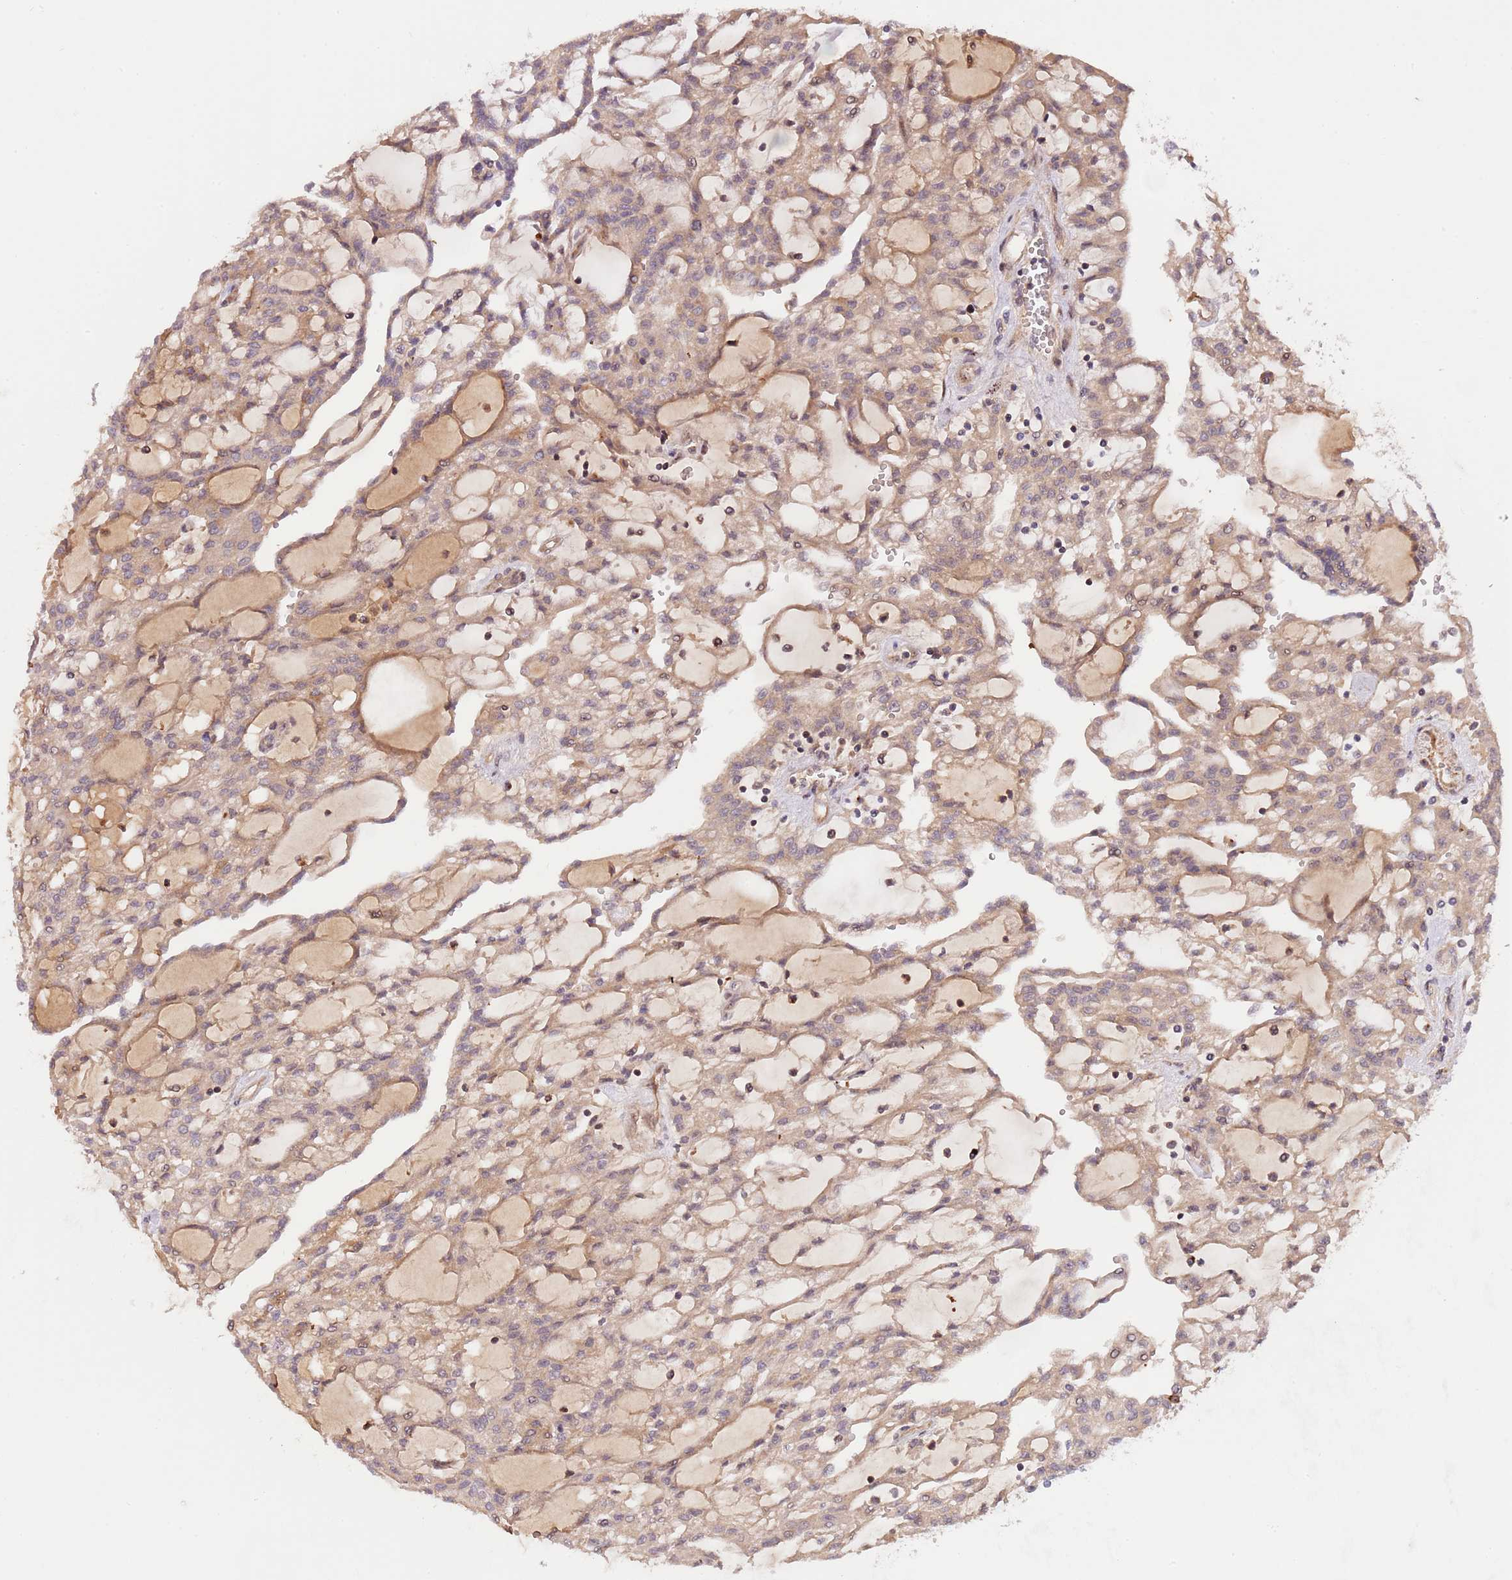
{"staining": {"intensity": "moderate", "quantity": ">75%", "location": "cytoplasmic/membranous"}, "tissue": "renal cancer", "cell_type": "Tumor cells", "image_type": "cancer", "snomed": [{"axis": "morphology", "description": "Adenocarcinoma, NOS"}, {"axis": "topography", "description": "Kidney"}], "caption": "A brown stain highlights moderate cytoplasmic/membranous positivity of a protein in human renal adenocarcinoma tumor cells.", "gene": "PRR16", "patient": {"sex": "male", "age": 63}}